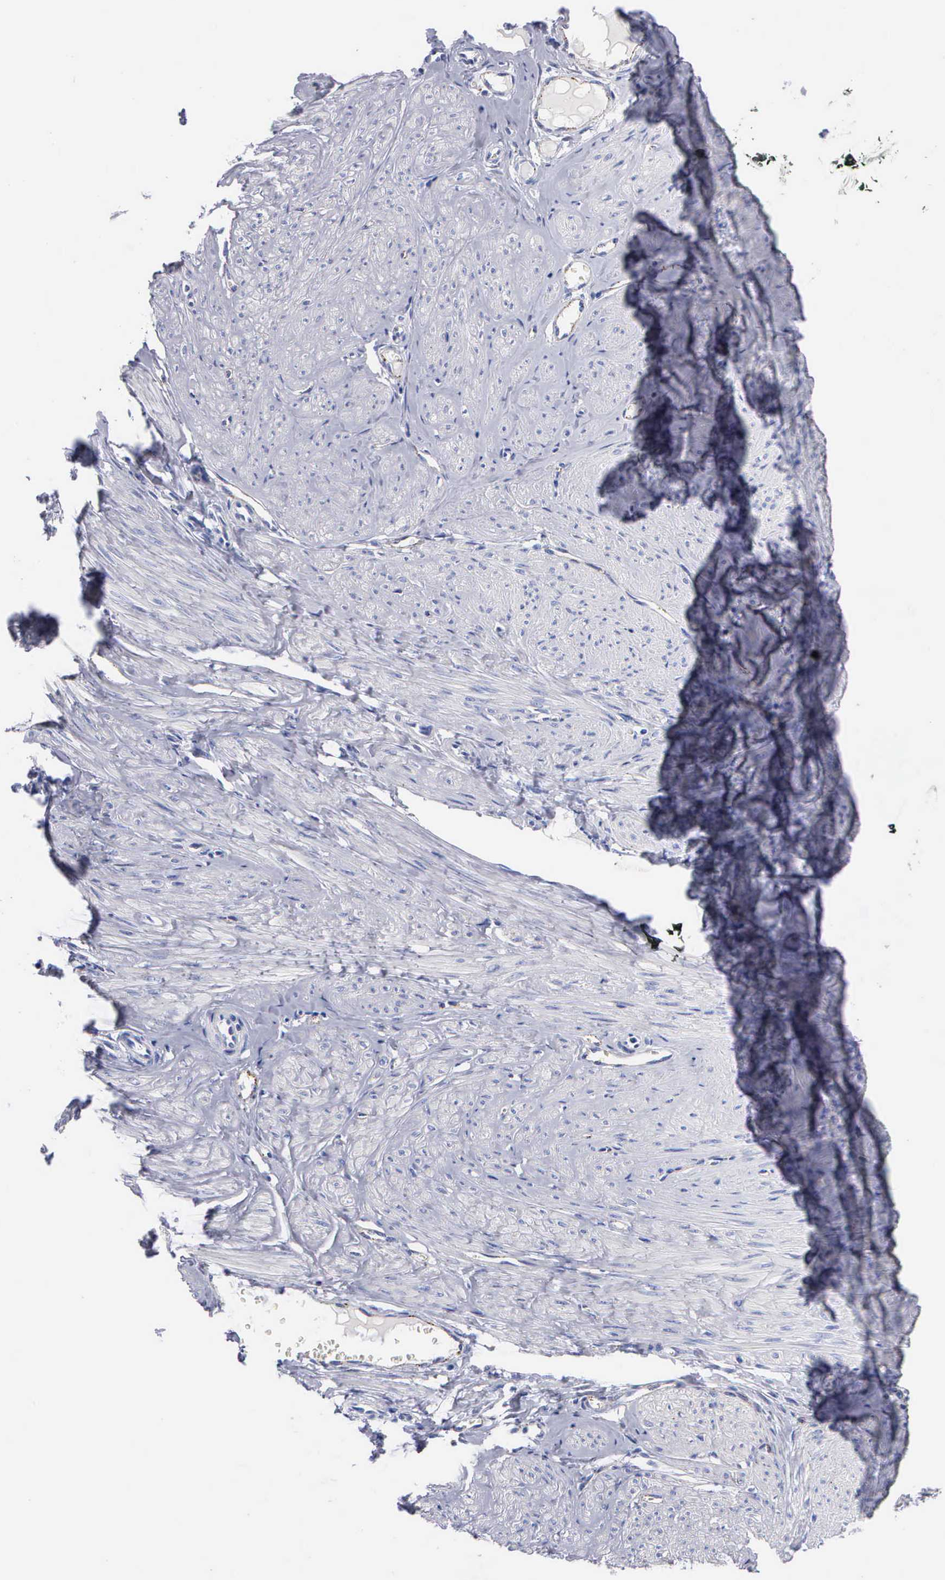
{"staining": {"intensity": "negative", "quantity": "none", "location": "none"}, "tissue": "smooth muscle", "cell_type": "Smooth muscle cells", "image_type": "normal", "snomed": [{"axis": "morphology", "description": "Normal tissue, NOS"}, {"axis": "topography", "description": "Uterus"}], "caption": "Micrograph shows no protein positivity in smooth muscle cells of normal smooth muscle. (Brightfield microscopy of DAB (3,3'-diaminobenzidine) immunohistochemistry at high magnification).", "gene": "CTSL", "patient": {"sex": "female", "age": 45}}